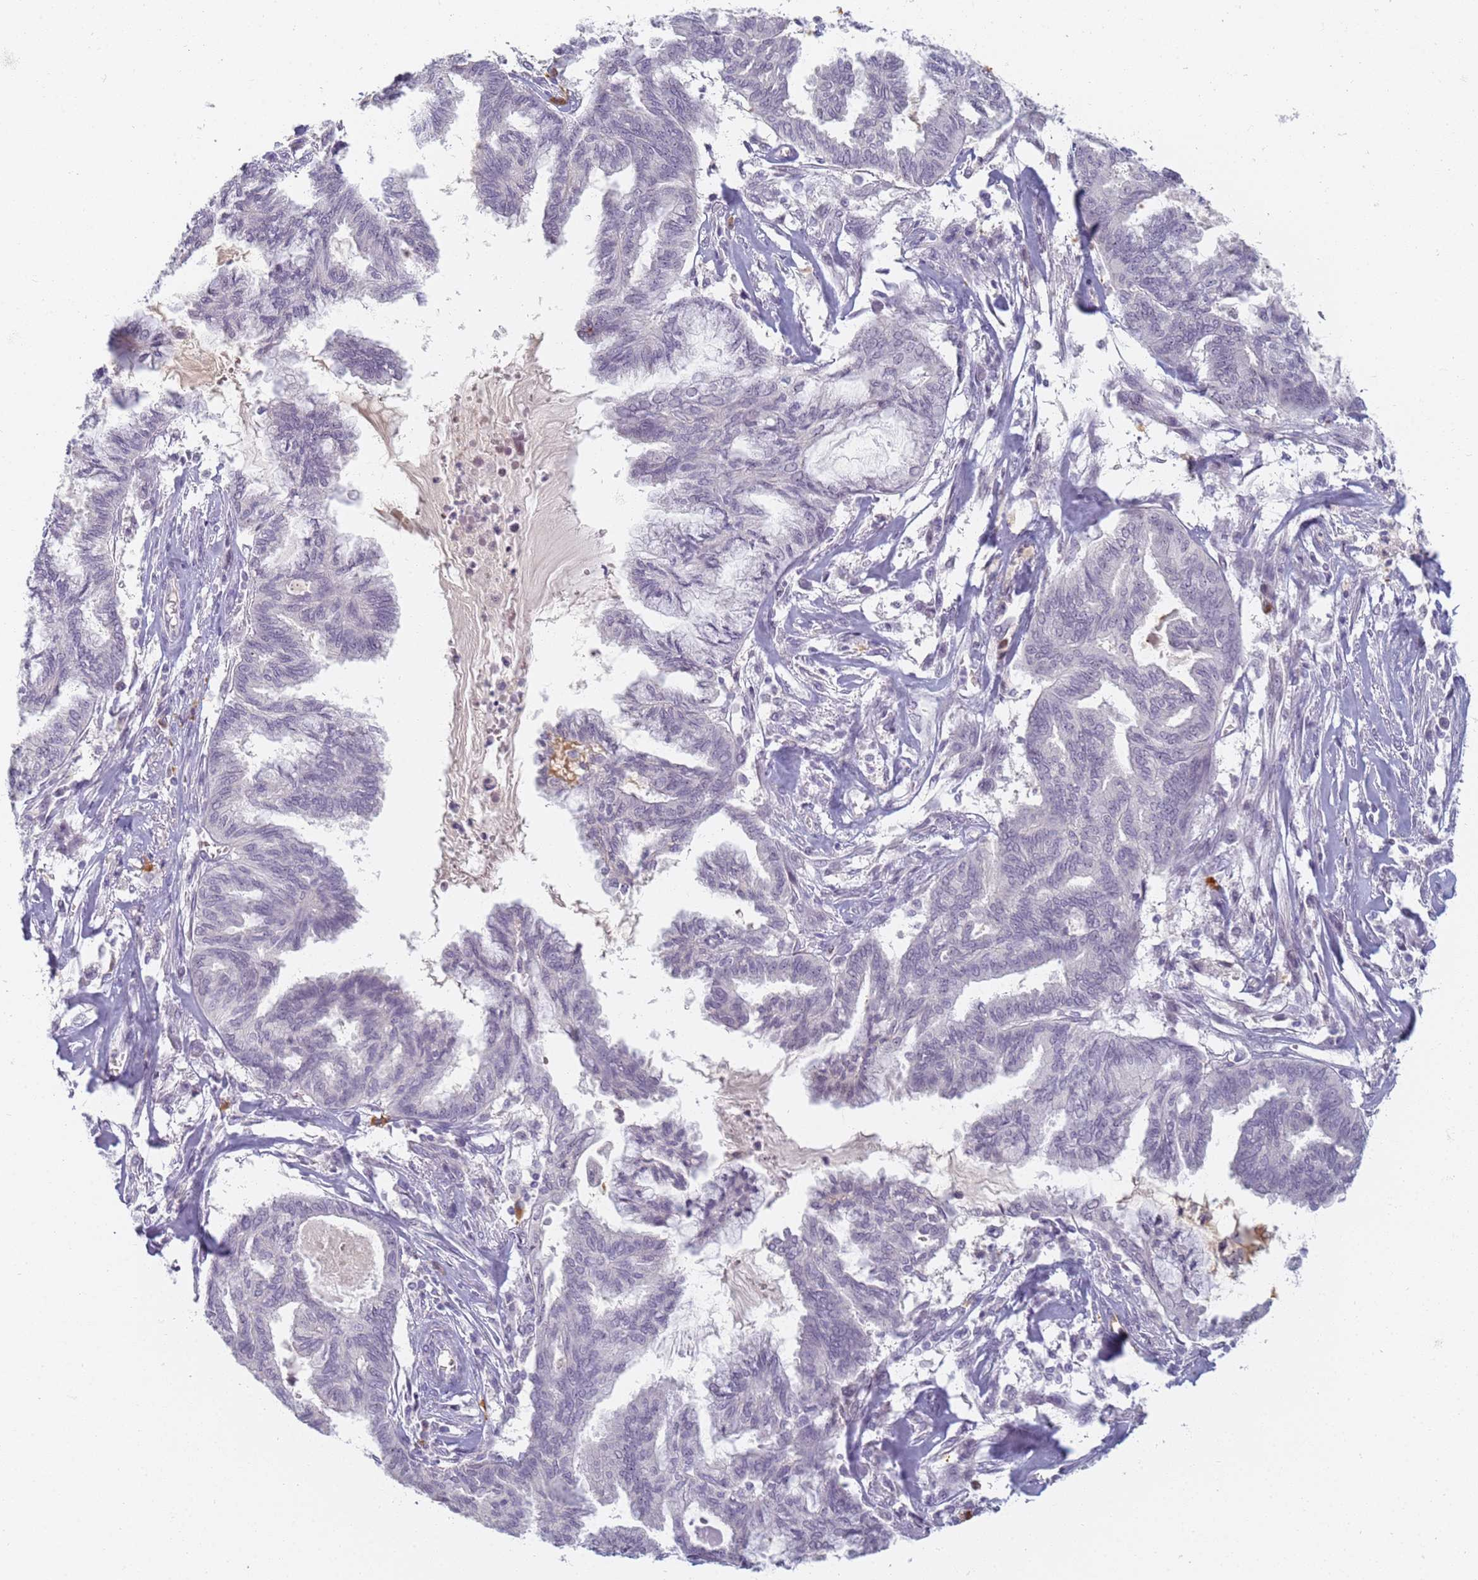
{"staining": {"intensity": "negative", "quantity": "none", "location": "none"}, "tissue": "endometrial cancer", "cell_type": "Tumor cells", "image_type": "cancer", "snomed": [{"axis": "morphology", "description": "Adenocarcinoma, NOS"}, {"axis": "topography", "description": "Endometrium"}], "caption": "IHC photomicrograph of endometrial cancer stained for a protein (brown), which reveals no expression in tumor cells. Brightfield microscopy of immunohistochemistry (IHC) stained with DAB (brown) and hematoxylin (blue), captured at high magnification.", "gene": "SLC38A9", "patient": {"sex": "female", "age": 86}}